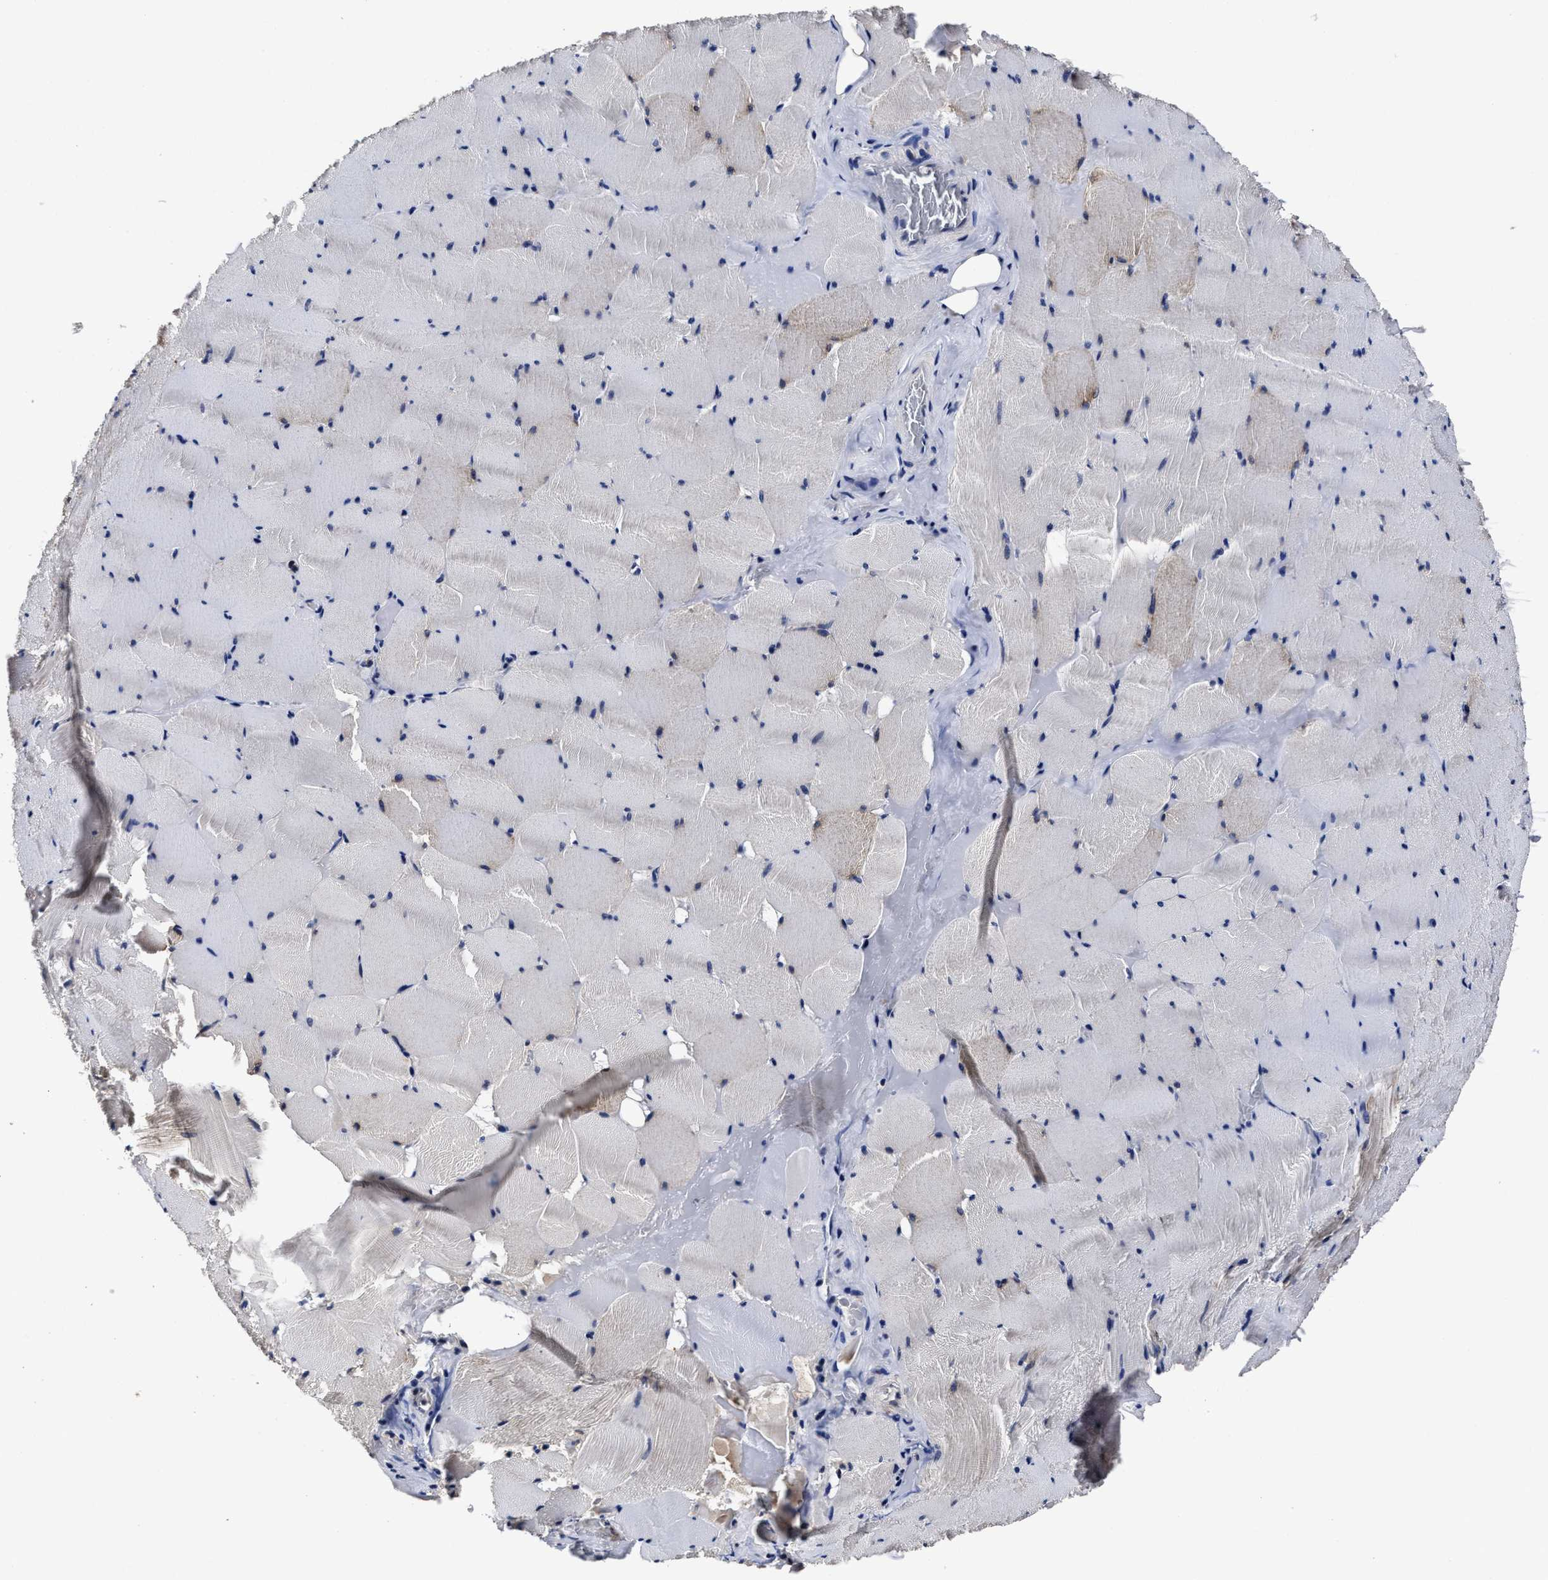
{"staining": {"intensity": "moderate", "quantity": "<25%", "location": "cytoplasmic/membranous"}, "tissue": "skeletal muscle", "cell_type": "Myocytes", "image_type": "normal", "snomed": [{"axis": "morphology", "description": "Normal tissue, NOS"}, {"axis": "topography", "description": "Skeletal muscle"}], "caption": "An immunohistochemistry photomicrograph of normal tissue is shown. Protein staining in brown shows moderate cytoplasmic/membranous positivity in skeletal muscle within myocytes. (Brightfield microscopy of DAB IHC at high magnification).", "gene": "SOCS5", "patient": {"sex": "male", "age": 62}}